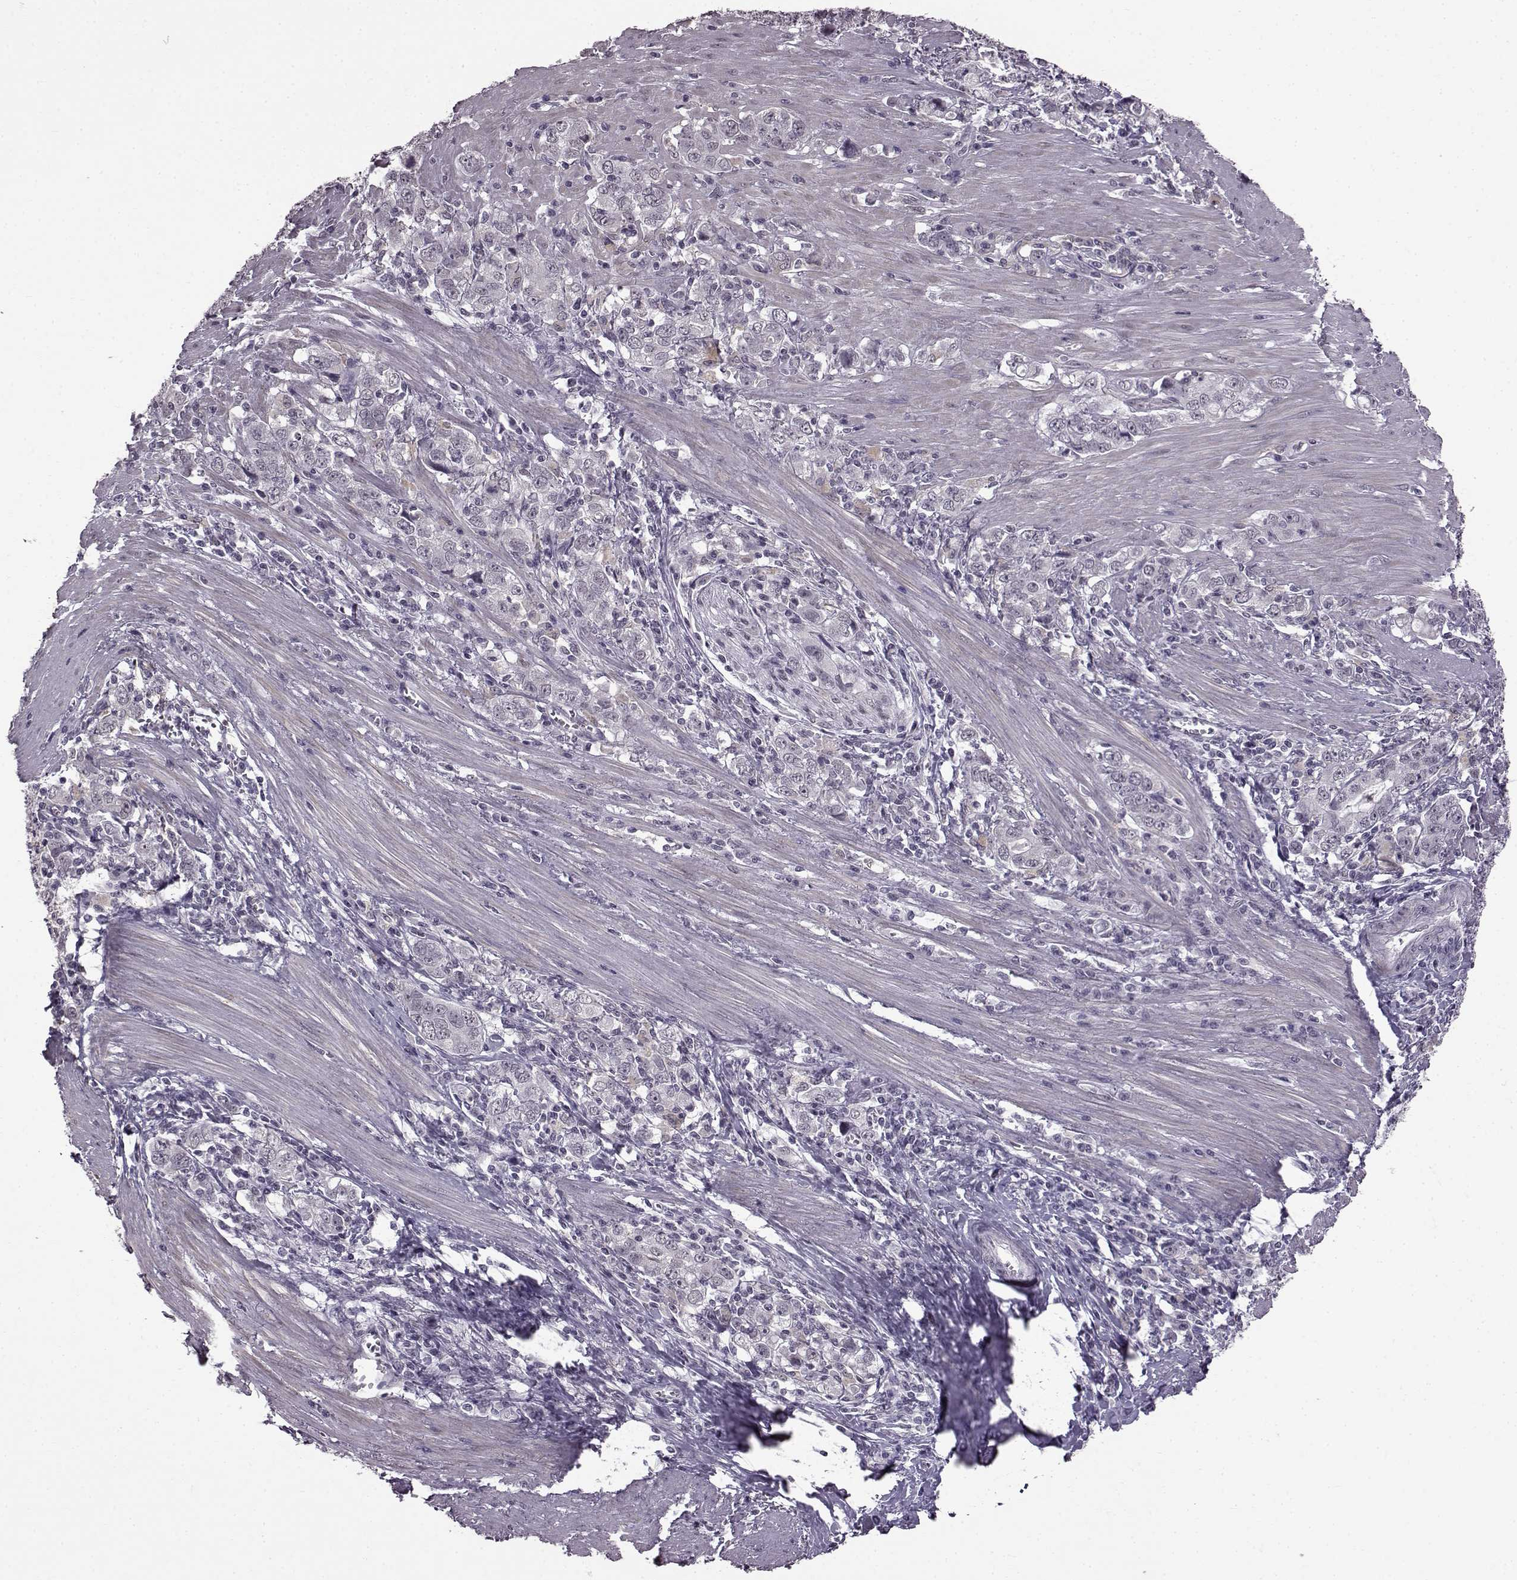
{"staining": {"intensity": "negative", "quantity": "none", "location": "none"}, "tissue": "stomach cancer", "cell_type": "Tumor cells", "image_type": "cancer", "snomed": [{"axis": "morphology", "description": "Adenocarcinoma, NOS"}, {"axis": "topography", "description": "Stomach, lower"}], "caption": "This is an IHC histopathology image of stomach cancer. There is no staining in tumor cells.", "gene": "SLC28A2", "patient": {"sex": "female", "age": 72}}